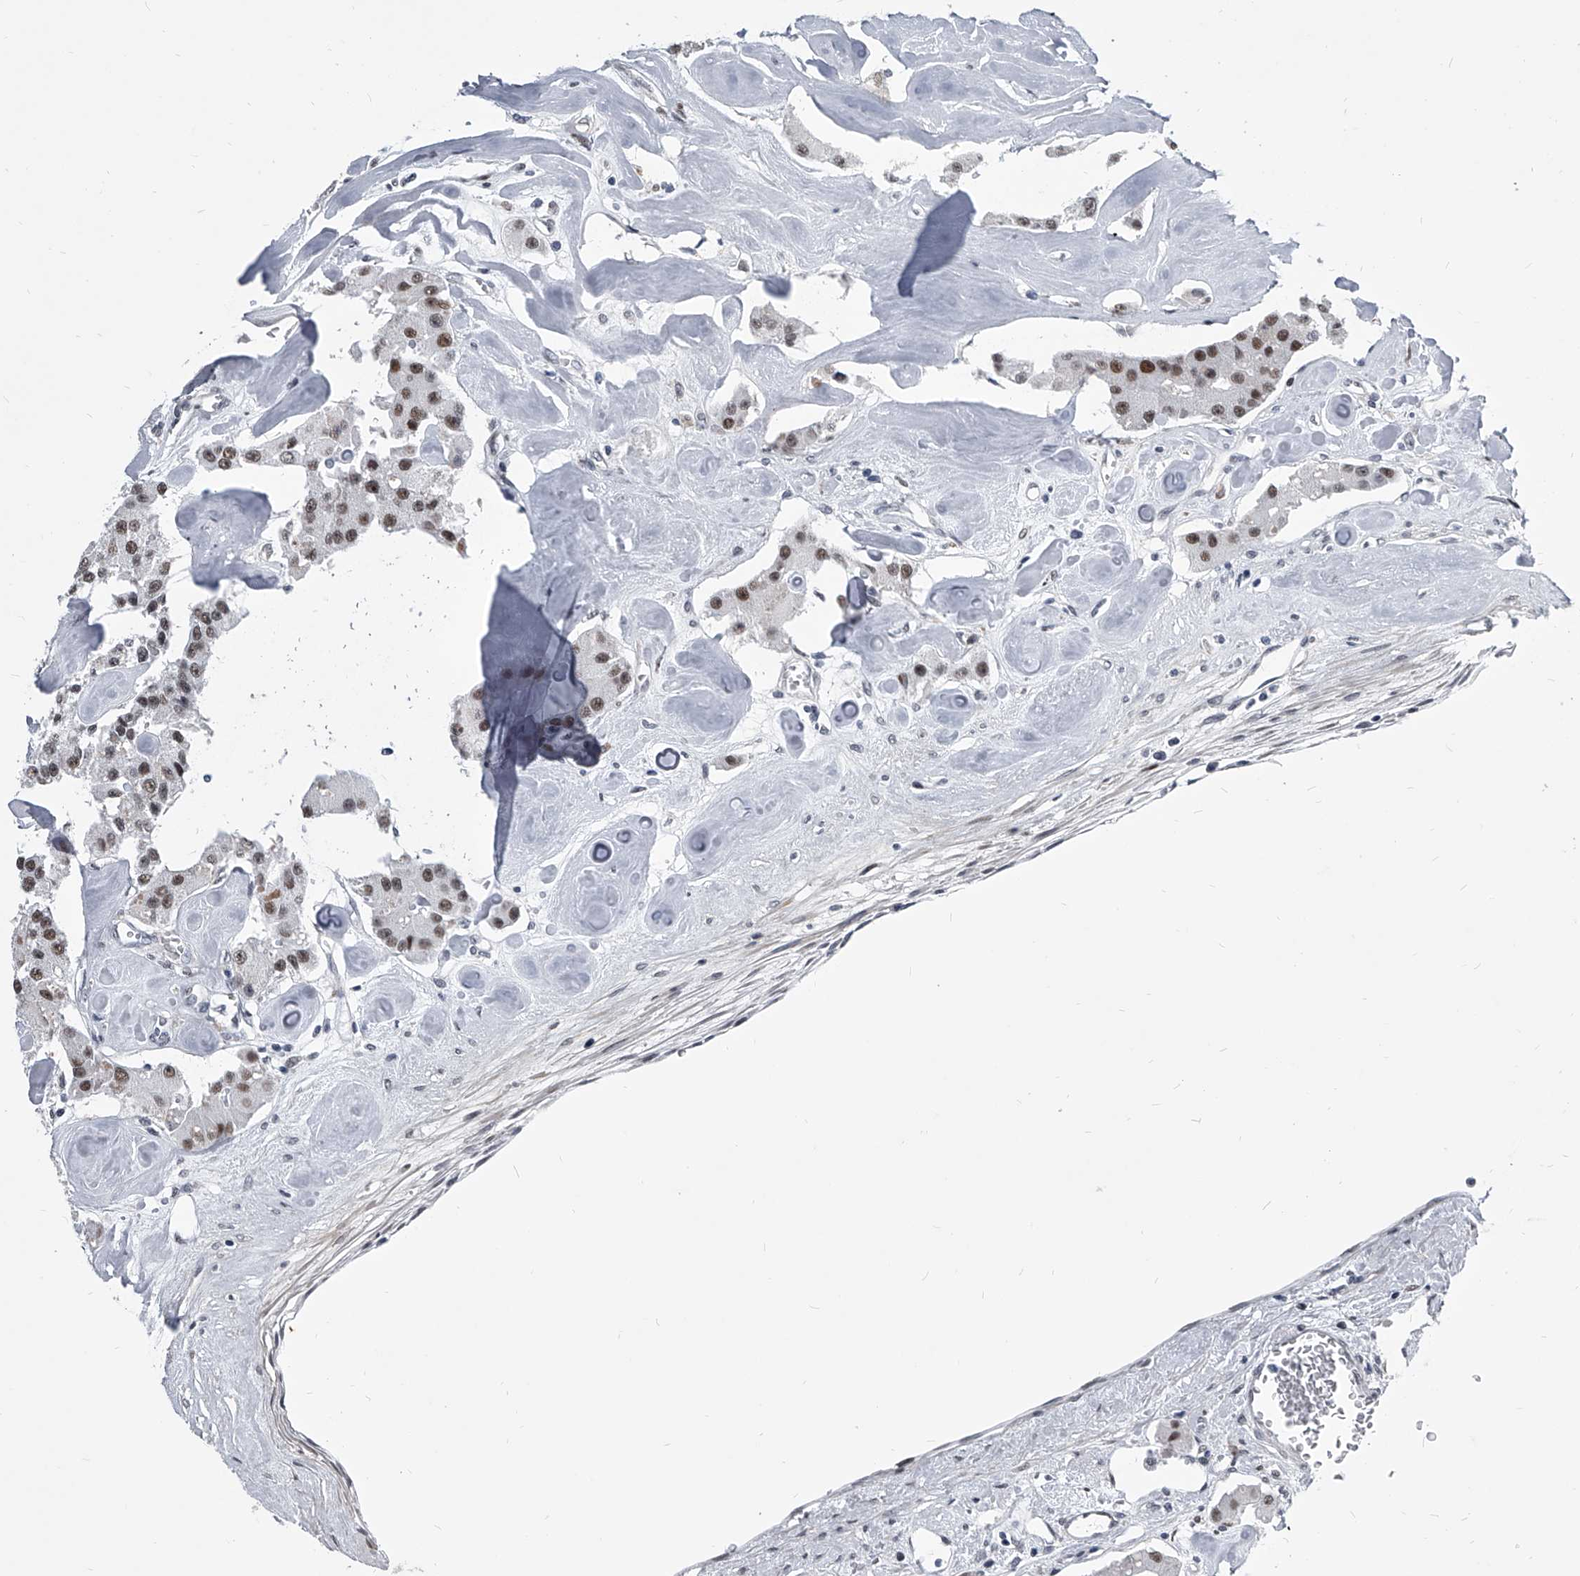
{"staining": {"intensity": "moderate", "quantity": ">75%", "location": "nuclear"}, "tissue": "carcinoid", "cell_type": "Tumor cells", "image_type": "cancer", "snomed": [{"axis": "morphology", "description": "Carcinoid, malignant, NOS"}, {"axis": "topography", "description": "Pancreas"}], "caption": "DAB immunohistochemical staining of carcinoid (malignant) exhibits moderate nuclear protein staining in about >75% of tumor cells.", "gene": "CMTR1", "patient": {"sex": "male", "age": 41}}